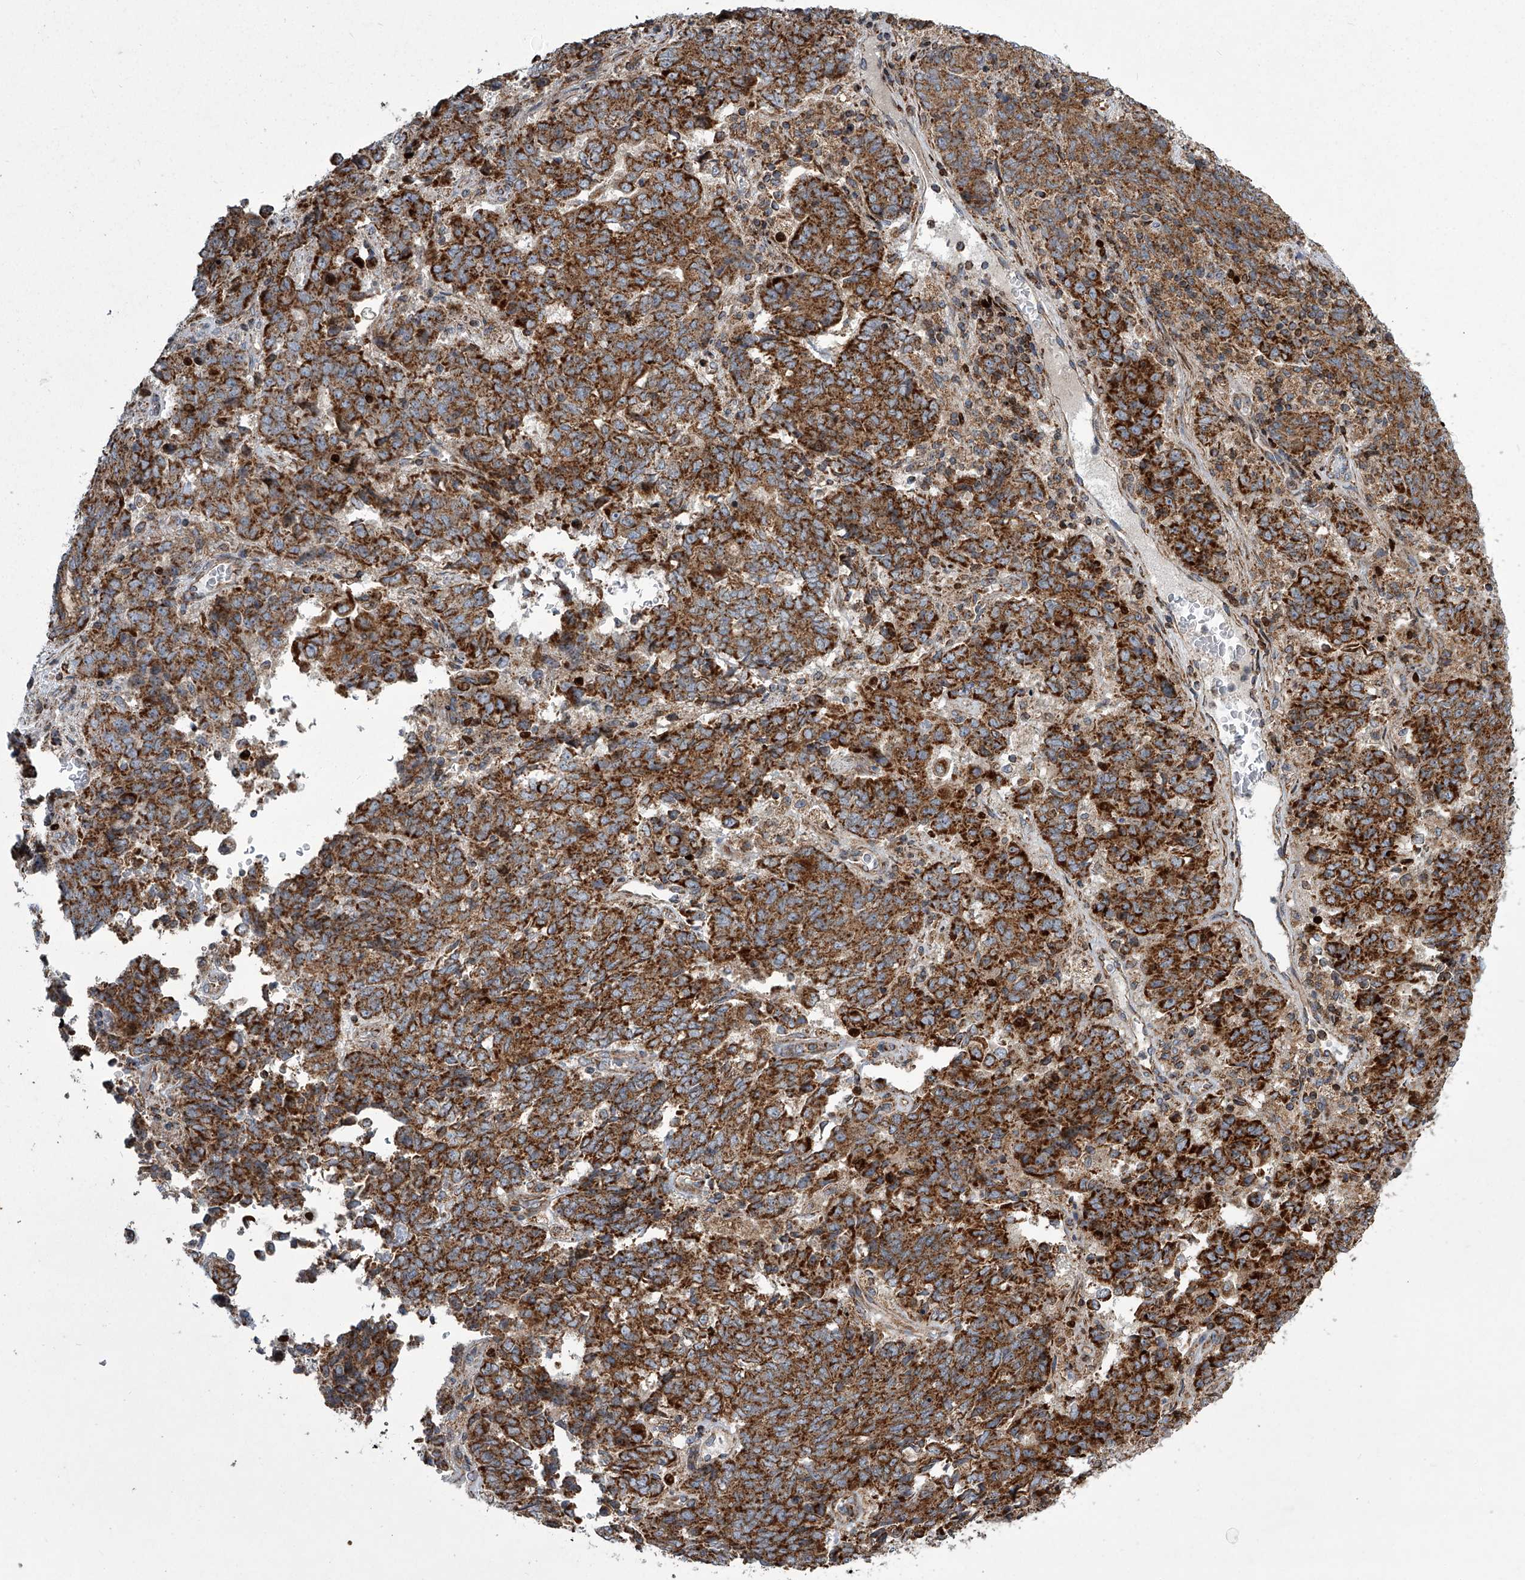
{"staining": {"intensity": "strong", "quantity": ">75%", "location": "cytoplasmic/membranous"}, "tissue": "endometrial cancer", "cell_type": "Tumor cells", "image_type": "cancer", "snomed": [{"axis": "morphology", "description": "Adenocarcinoma, NOS"}, {"axis": "topography", "description": "Endometrium"}], "caption": "Tumor cells display strong cytoplasmic/membranous positivity in about >75% of cells in endometrial cancer (adenocarcinoma).", "gene": "STRADA", "patient": {"sex": "female", "age": 80}}